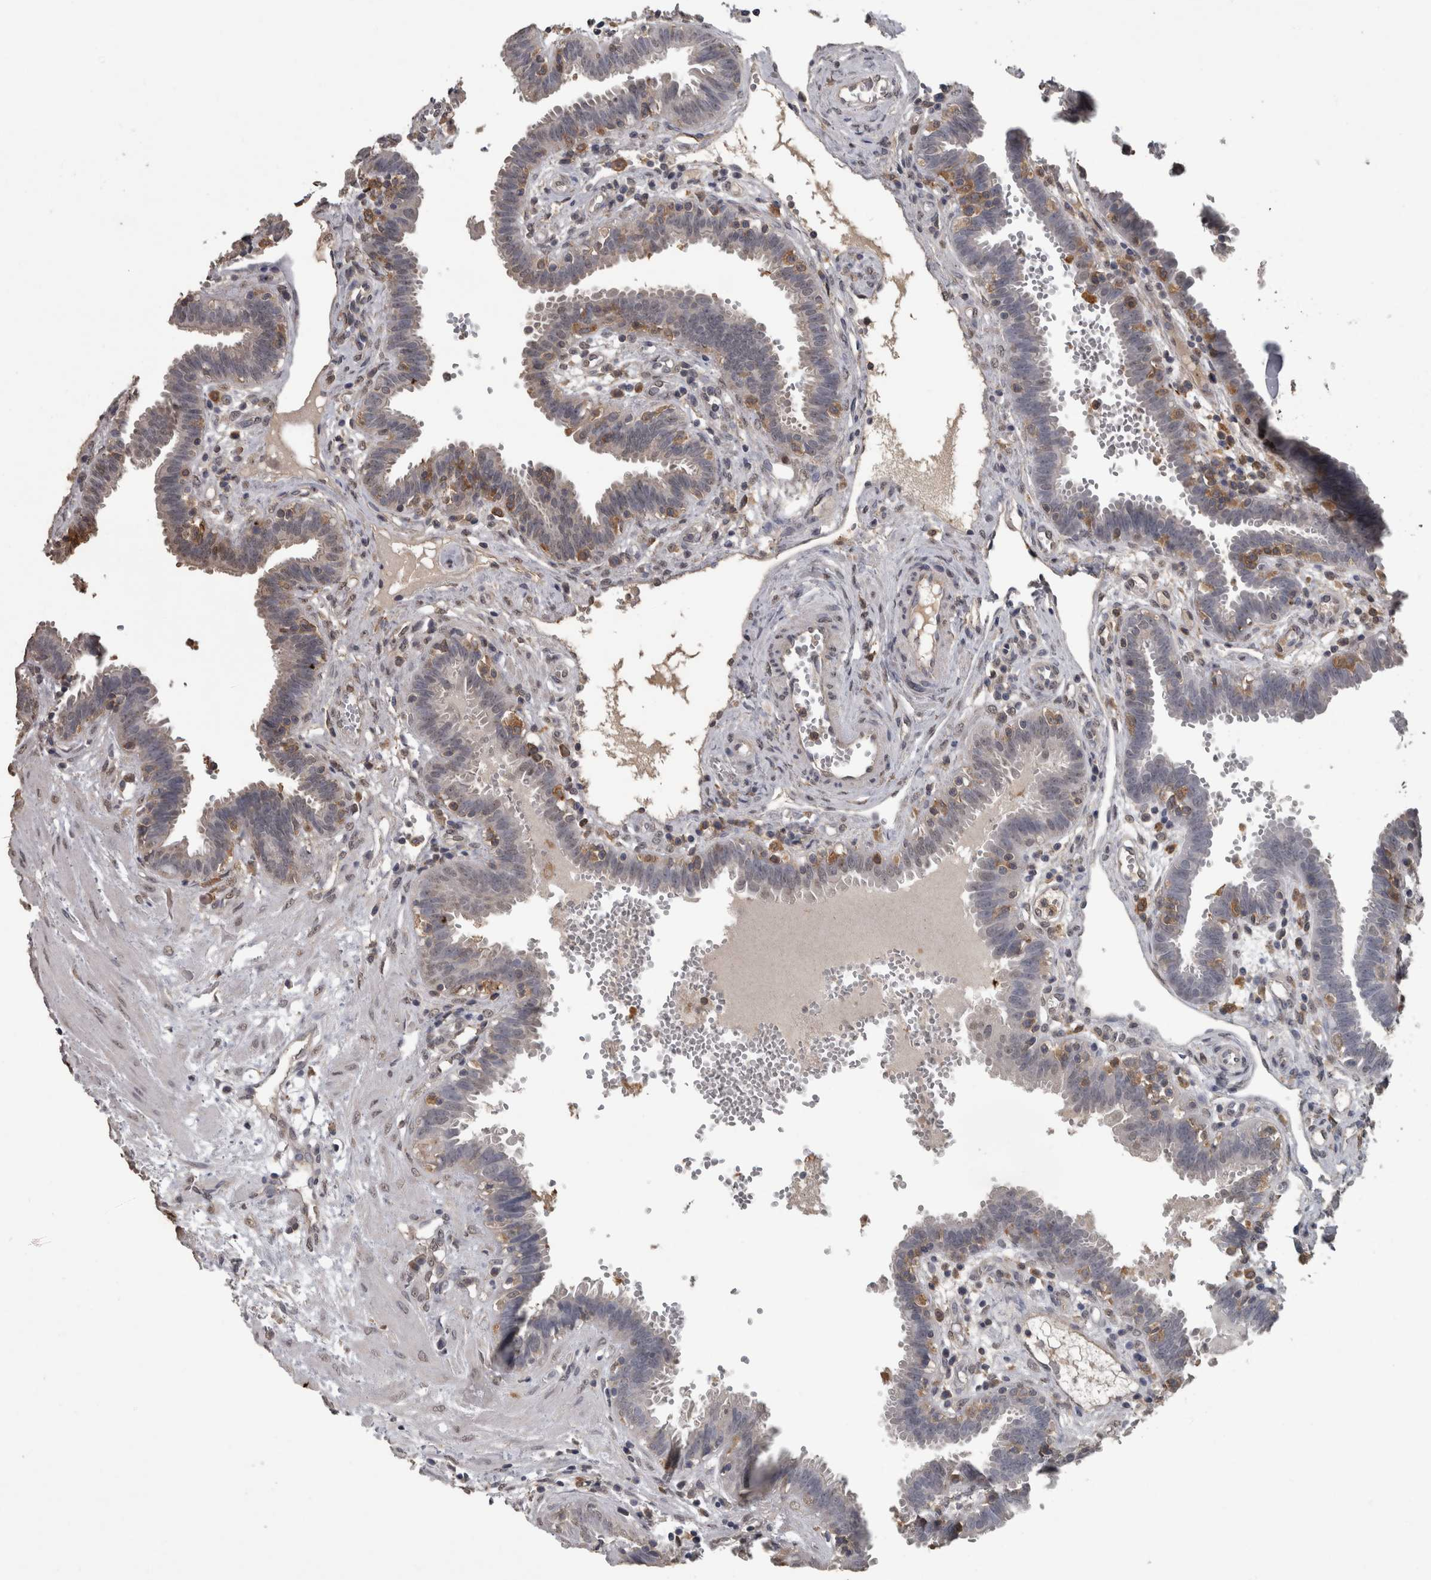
{"staining": {"intensity": "negative", "quantity": "none", "location": "none"}, "tissue": "fallopian tube", "cell_type": "Glandular cells", "image_type": "normal", "snomed": [{"axis": "morphology", "description": "Normal tissue, NOS"}, {"axis": "topography", "description": "Fallopian tube"}, {"axis": "topography", "description": "Placenta"}], "caption": "Glandular cells show no significant expression in benign fallopian tube. Brightfield microscopy of IHC stained with DAB (3,3'-diaminobenzidine) (brown) and hematoxylin (blue), captured at high magnification.", "gene": "PIK3AP1", "patient": {"sex": "female", "age": 32}}